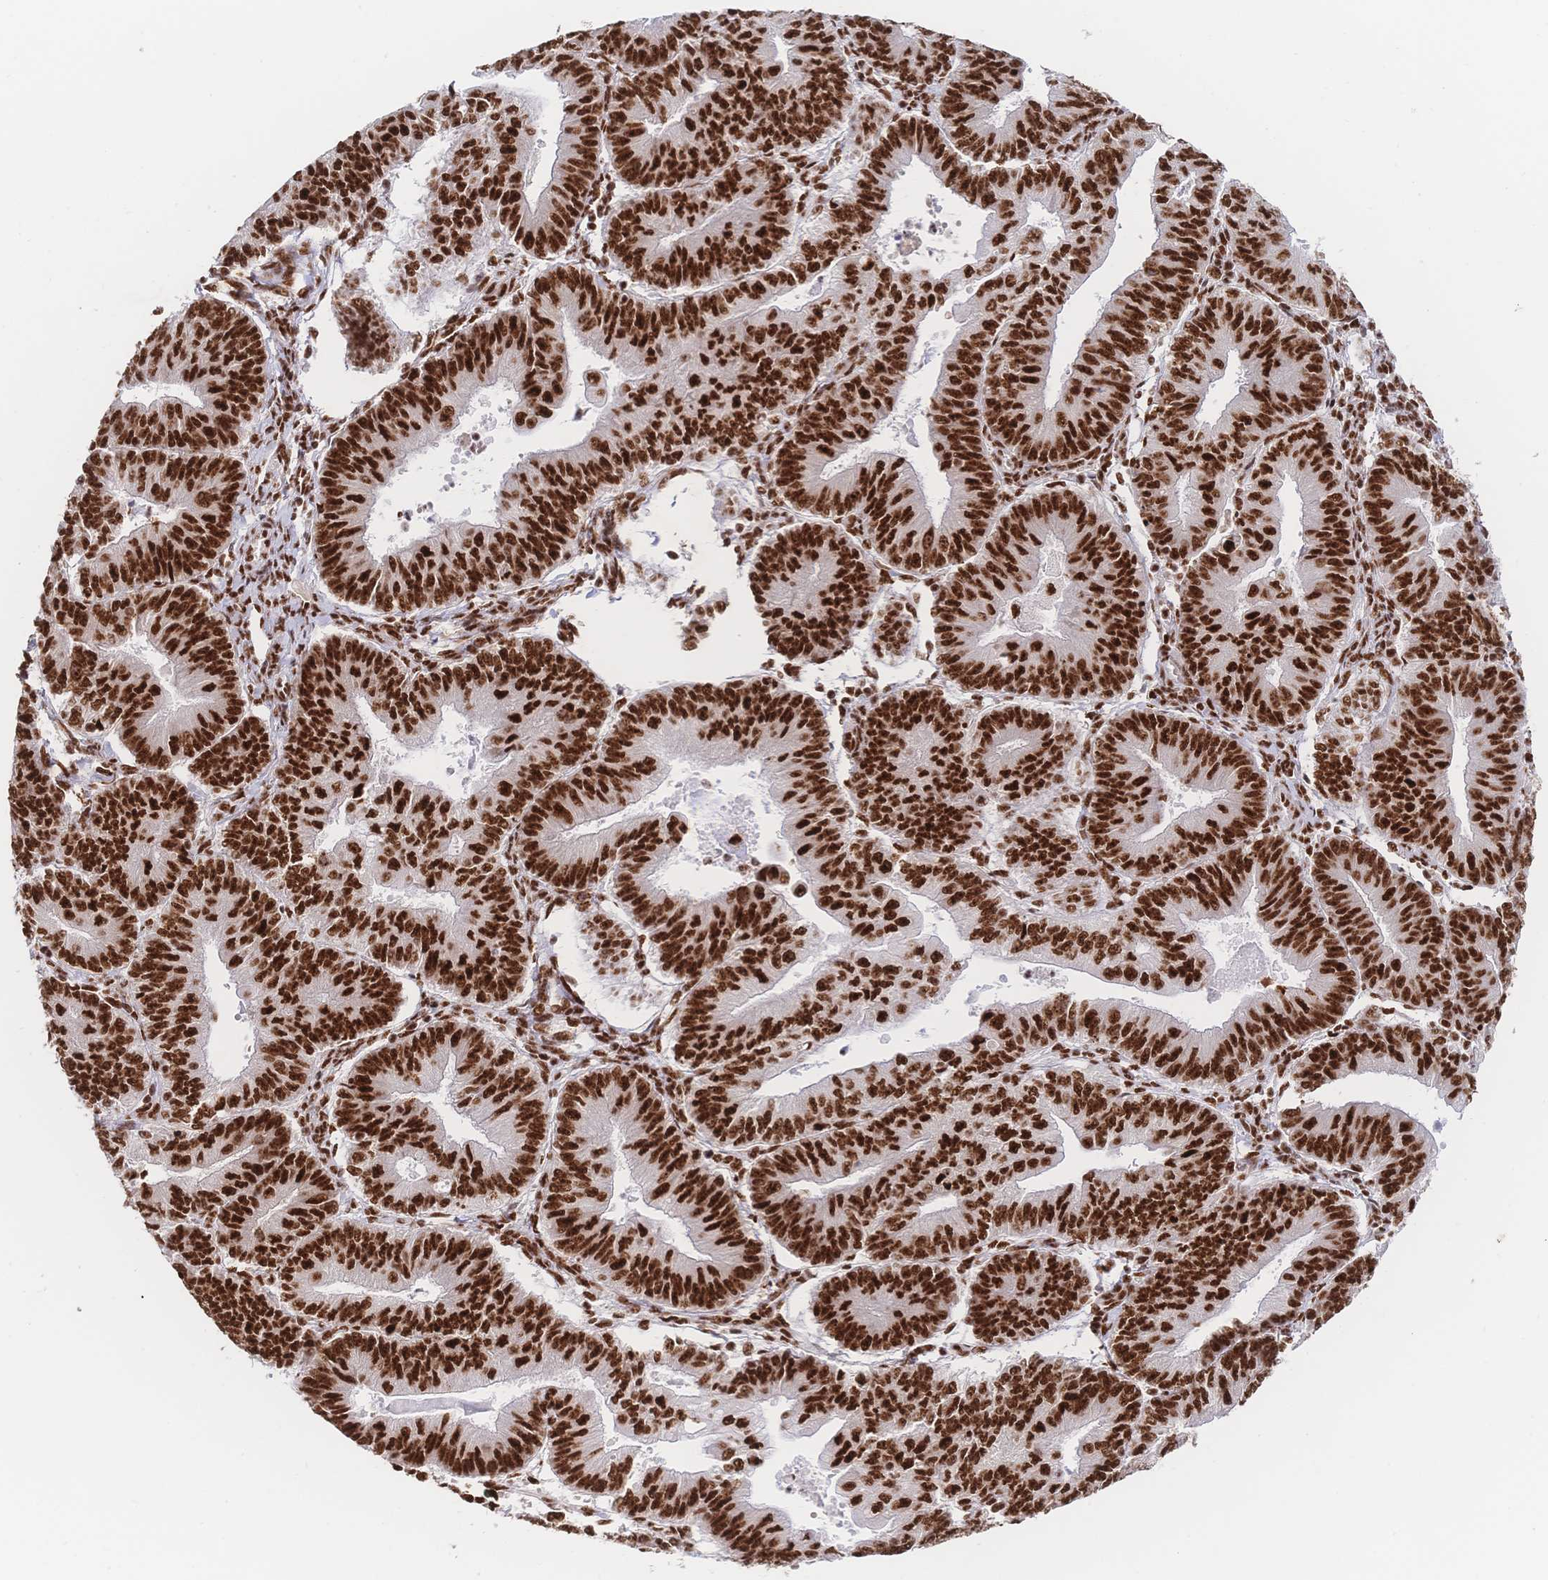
{"staining": {"intensity": "strong", "quantity": ">75%", "location": "nuclear"}, "tissue": "endometrial cancer", "cell_type": "Tumor cells", "image_type": "cancer", "snomed": [{"axis": "morphology", "description": "Adenocarcinoma, NOS"}, {"axis": "topography", "description": "Endometrium"}], "caption": "Immunohistochemistry of human adenocarcinoma (endometrial) reveals high levels of strong nuclear expression in approximately >75% of tumor cells.", "gene": "SRSF1", "patient": {"sex": "female", "age": 65}}